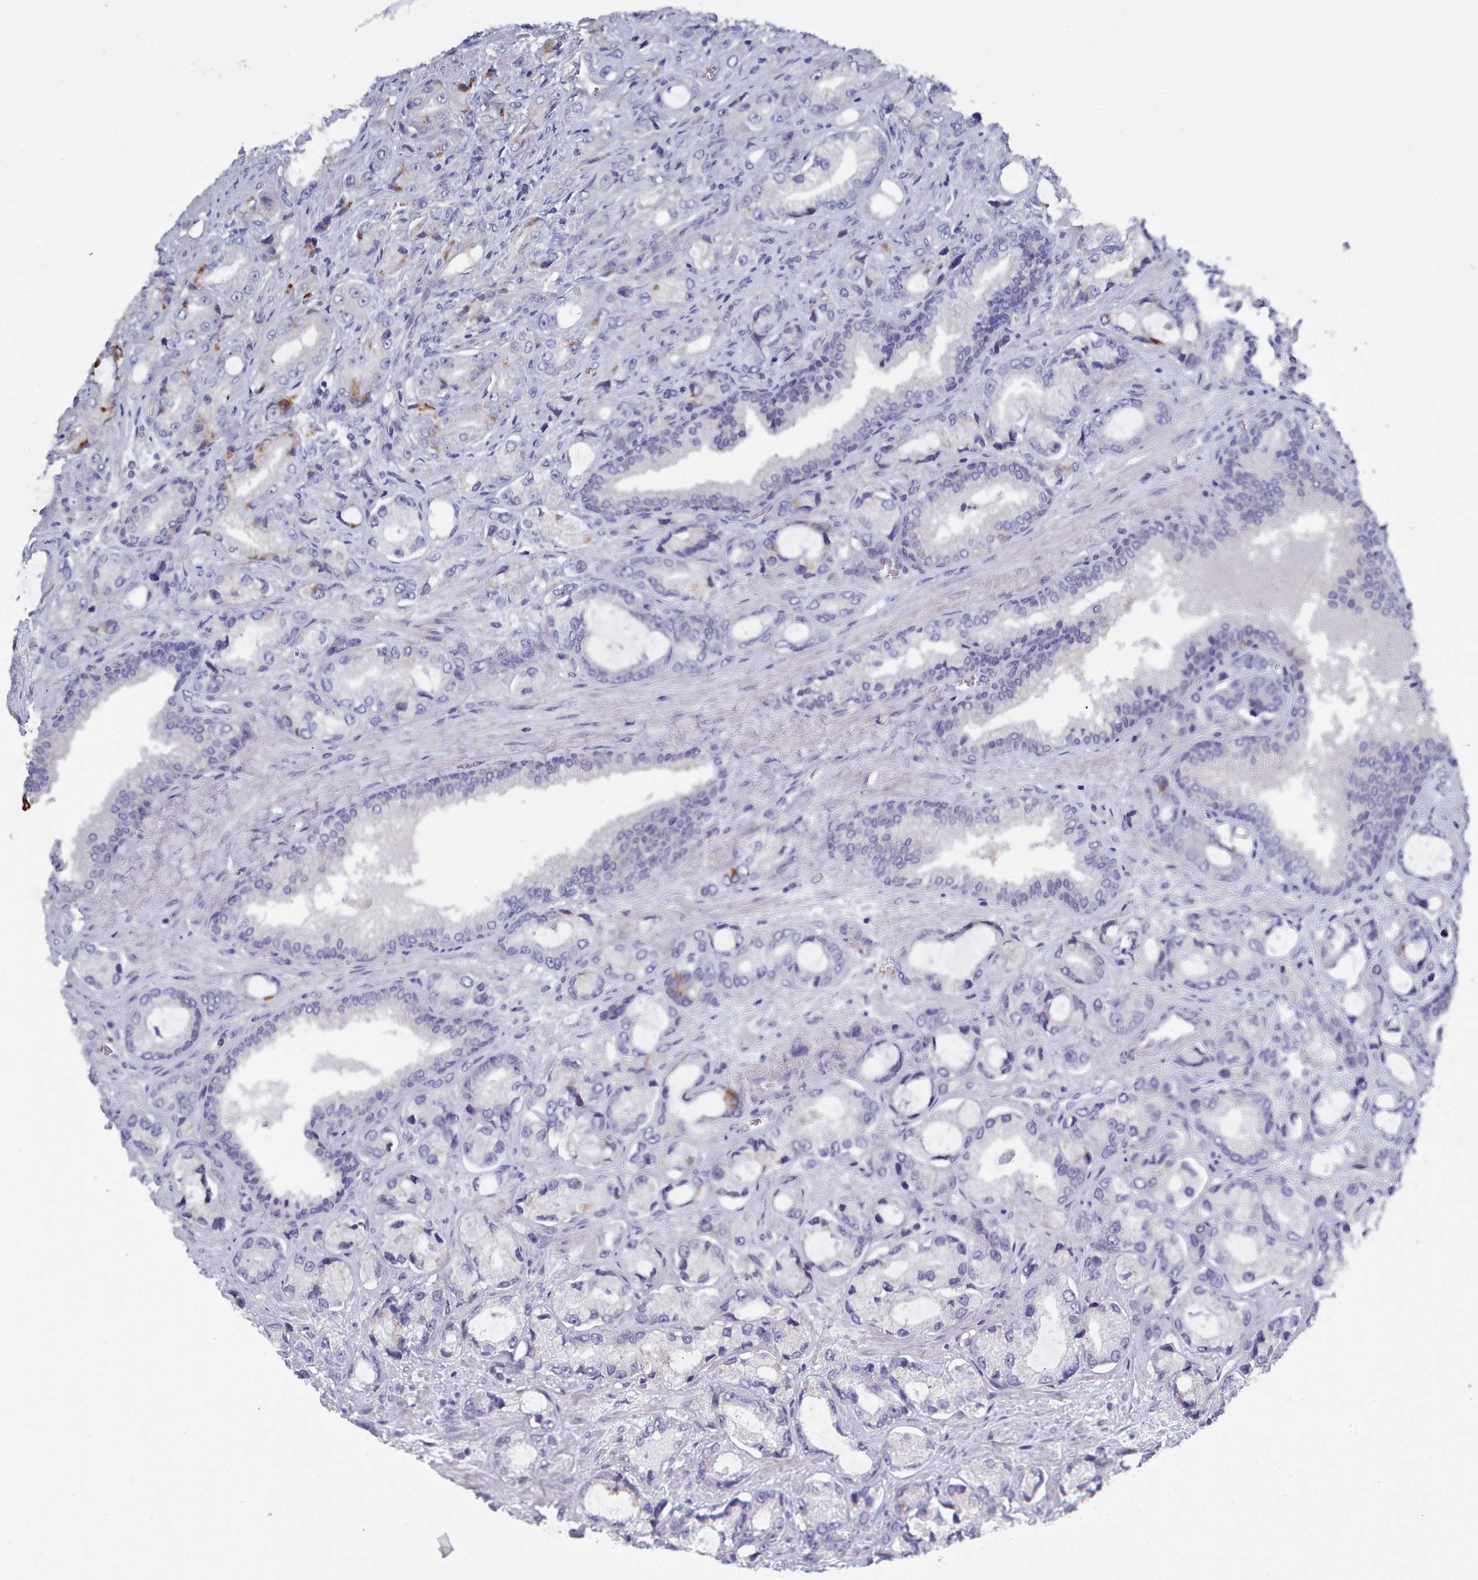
{"staining": {"intensity": "moderate", "quantity": "<25%", "location": "cytoplasmic/membranous"}, "tissue": "prostate cancer", "cell_type": "Tumor cells", "image_type": "cancer", "snomed": [{"axis": "morphology", "description": "Adenocarcinoma, High grade"}, {"axis": "topography", "description": "Prostate"}], "caption": "IHC (DAB) staining of human prostate cancer demonstrates moderate cytoplasmic/membranous protein staining in approximately <25% of tumor cells.", "gene": "PDE4C", "patient": {"sex": "male", "age": 68}}